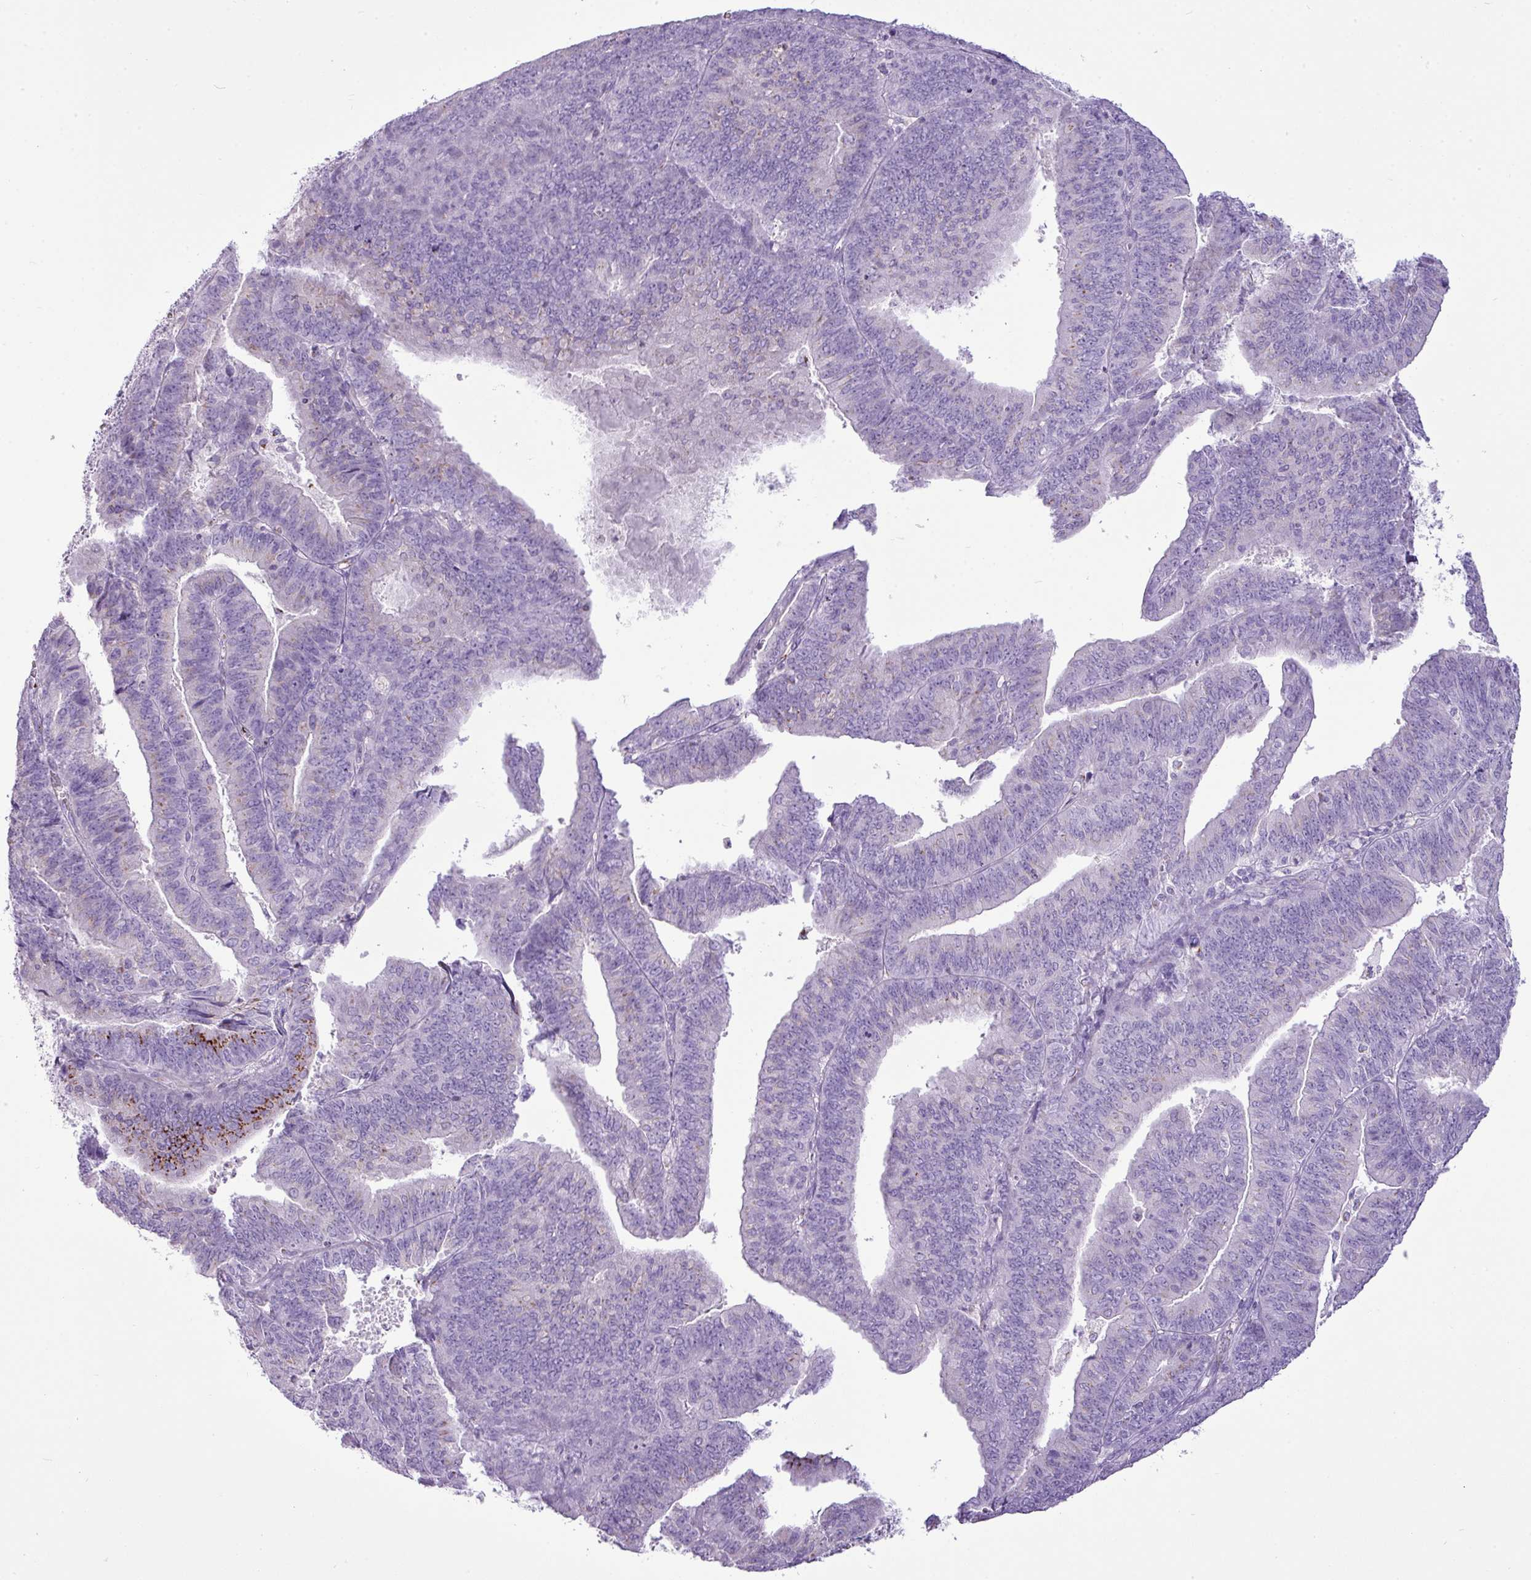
{"staining": {"intensity": "moderate", "quantity": "<25%", "location": "cytoplasmic/membranous"}, "tissue": "endometrial cancer", "cell_type": "Tumor cells", "image_type": "cancer", "snomed": [{"axis": "morphology", "description": "Adenocarcinoma, NOS"}, {"axis": "topography", "description": "Endometrium"}], "caption": "Immunohistochemistry (DAB) staining of human adenocarcinoma (endometrial) exhibits moderate cytoplasmic/membranous protein expression in approximately <25% of tumor cells.", "gene": "FAM43A", "patient": {"sex": "female", "age": 73}}